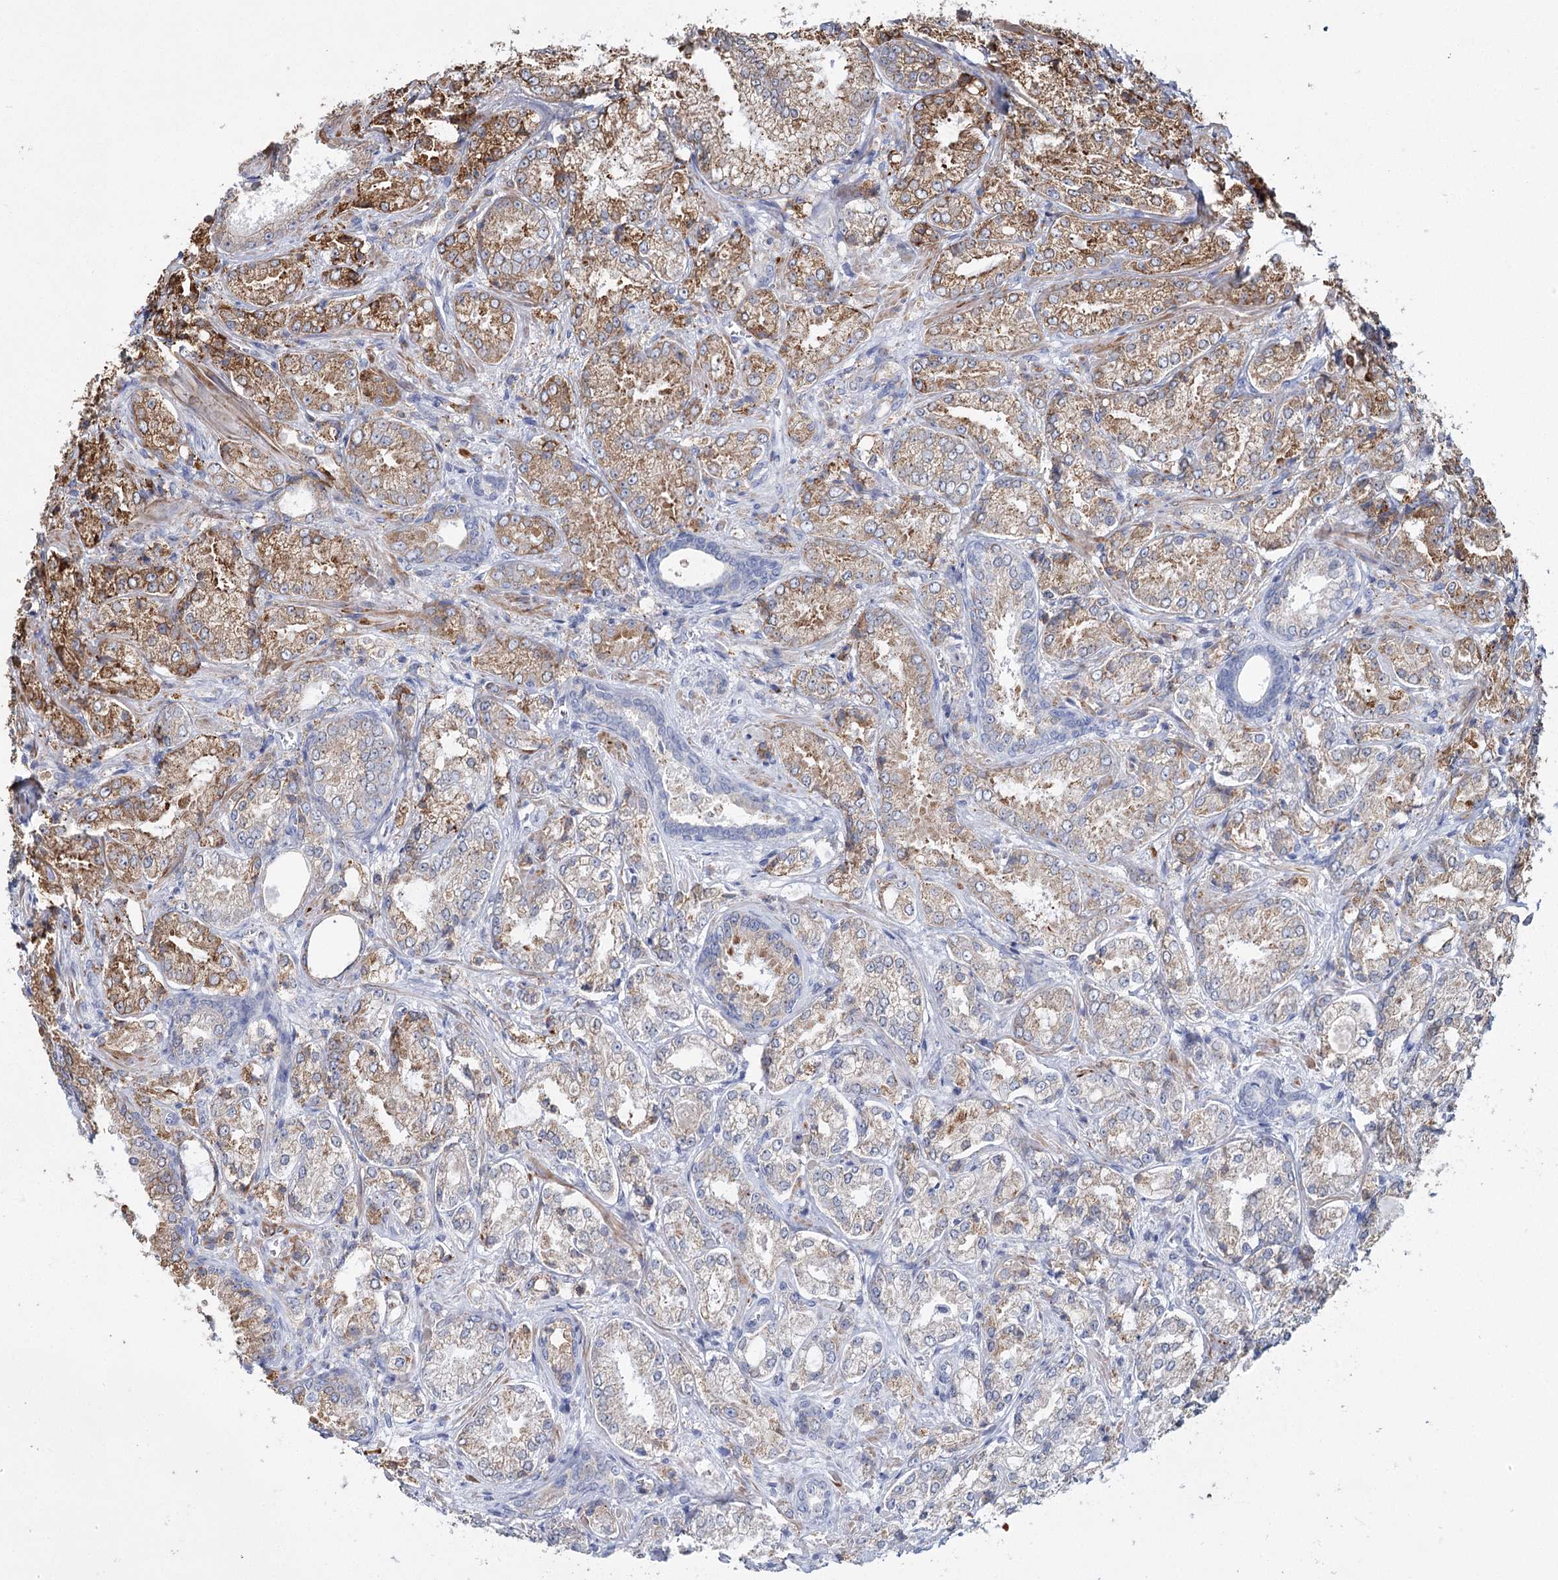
{"staining": {"intensity": "moderate", "quantity": "25%-75%", "location": "cytoplasmic/membranous"}, "tissue": "prostate cancer", "cell_type": "Tumor cells", "image_type": "cancer", "snomed": [{"axis": "morphology", "description": "Adenocarcinoma, Low grade"}, {"axis": "topography", "description": "Prostate"}], "caption": "Adenocarcinoma (low-grade) (prostate) tissue displays moderate cytoplasmic/membranous expression in approximately 25%-75% of tumor cells, visualized by immunohistochemistry. The staining was performed using DAB (3,3'-diaminobenzidine) to visualize the protein expression in brown, while the nuclei were stained in blue with hematoxylin (Magnification: 20x).", "gene": "ZCCHC9", "patient": {"sex": "male", "age": 74}}